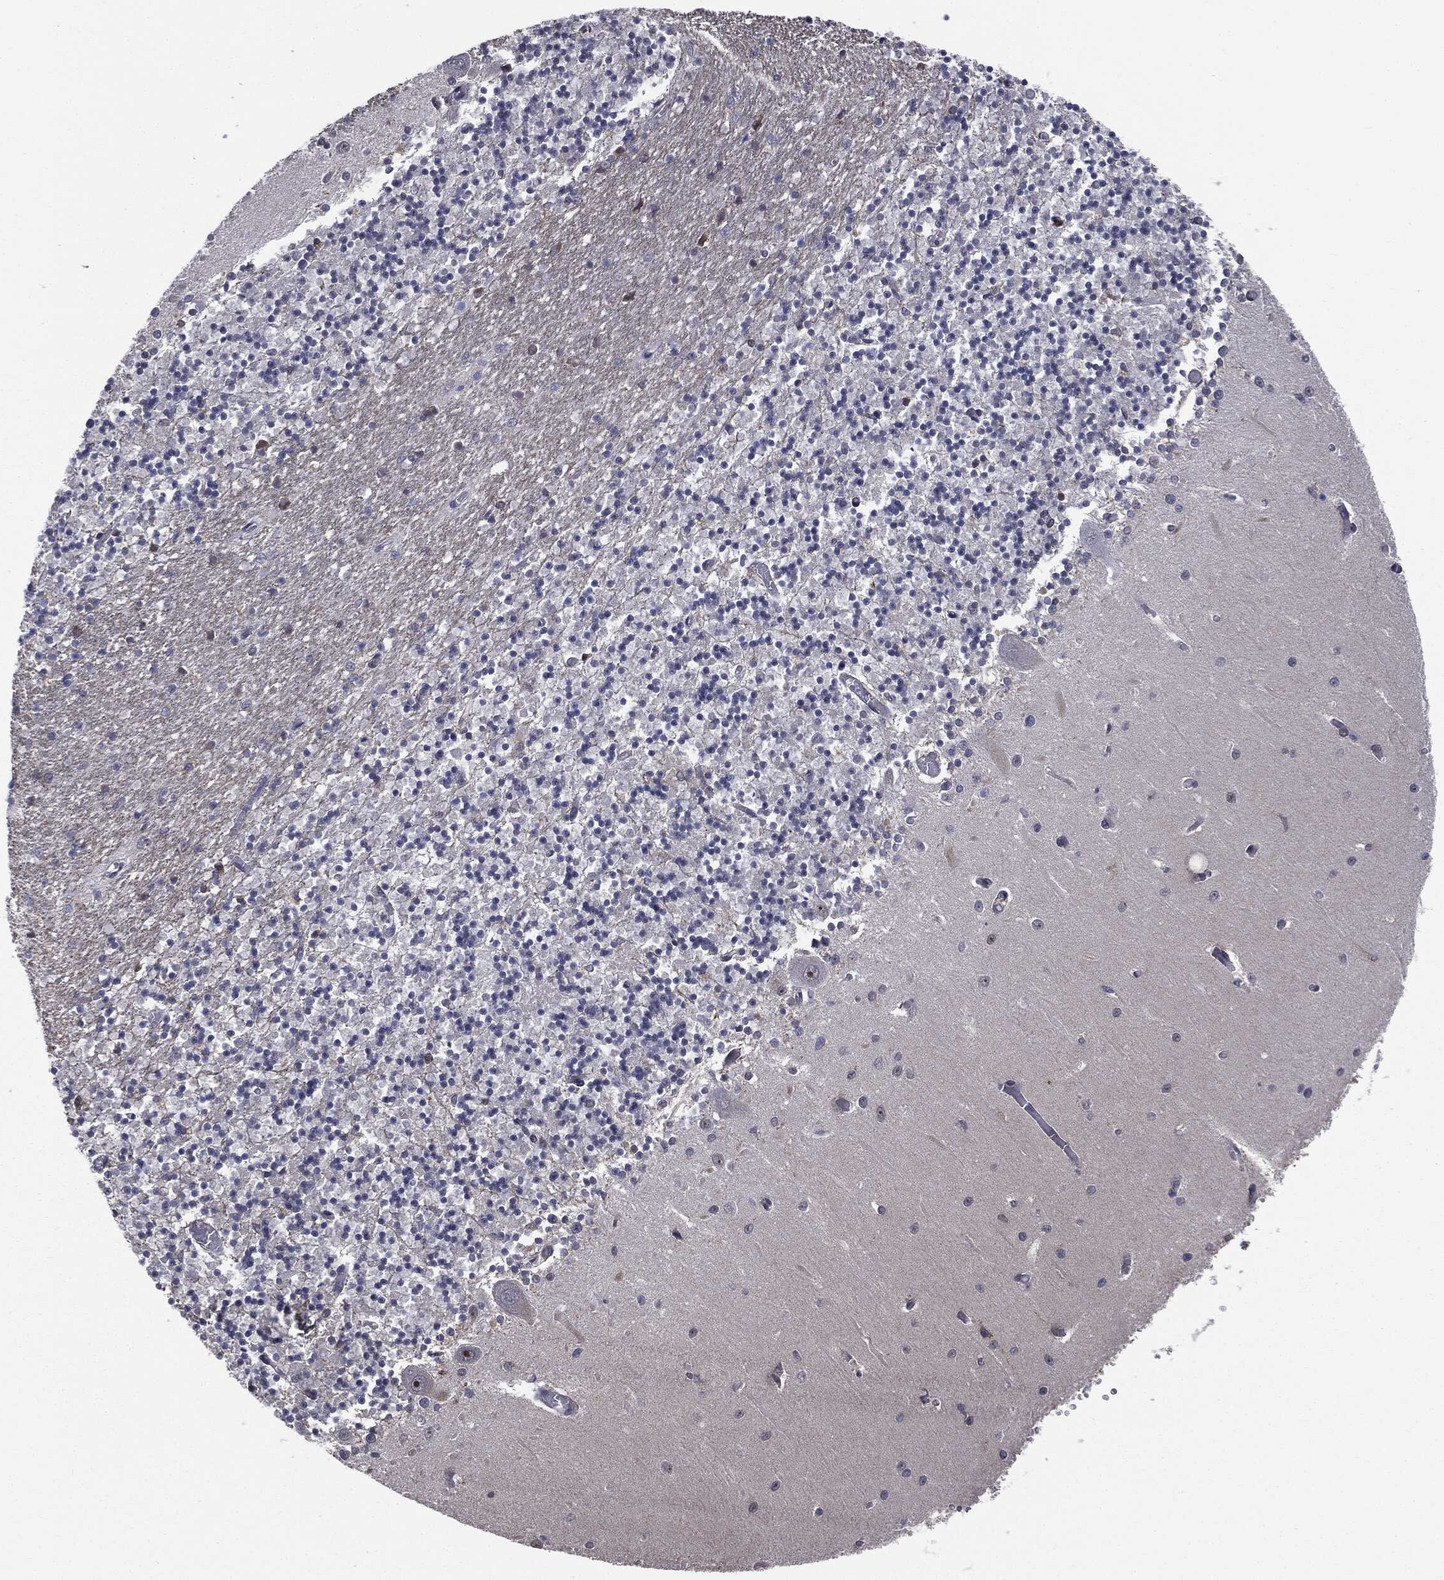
{"staining": {"intensity": "negative", "quantity": "none", "location": "none"}, "tissue": "cerebellum", "cell_type": "Cells in granular layer", "image_type": "normal", "snomed": [{"axis": "morphology", "description": "Normal tissue, NOS"}, {"axis": "topography", "description": "Cerebellum"}], "caption": "Immunohistochemical staining of benign human cerebellum shows no significant expression in cells in granular layer.", "gene": "TRMT1L", "patient": {"sex": "female", "age": 64}}